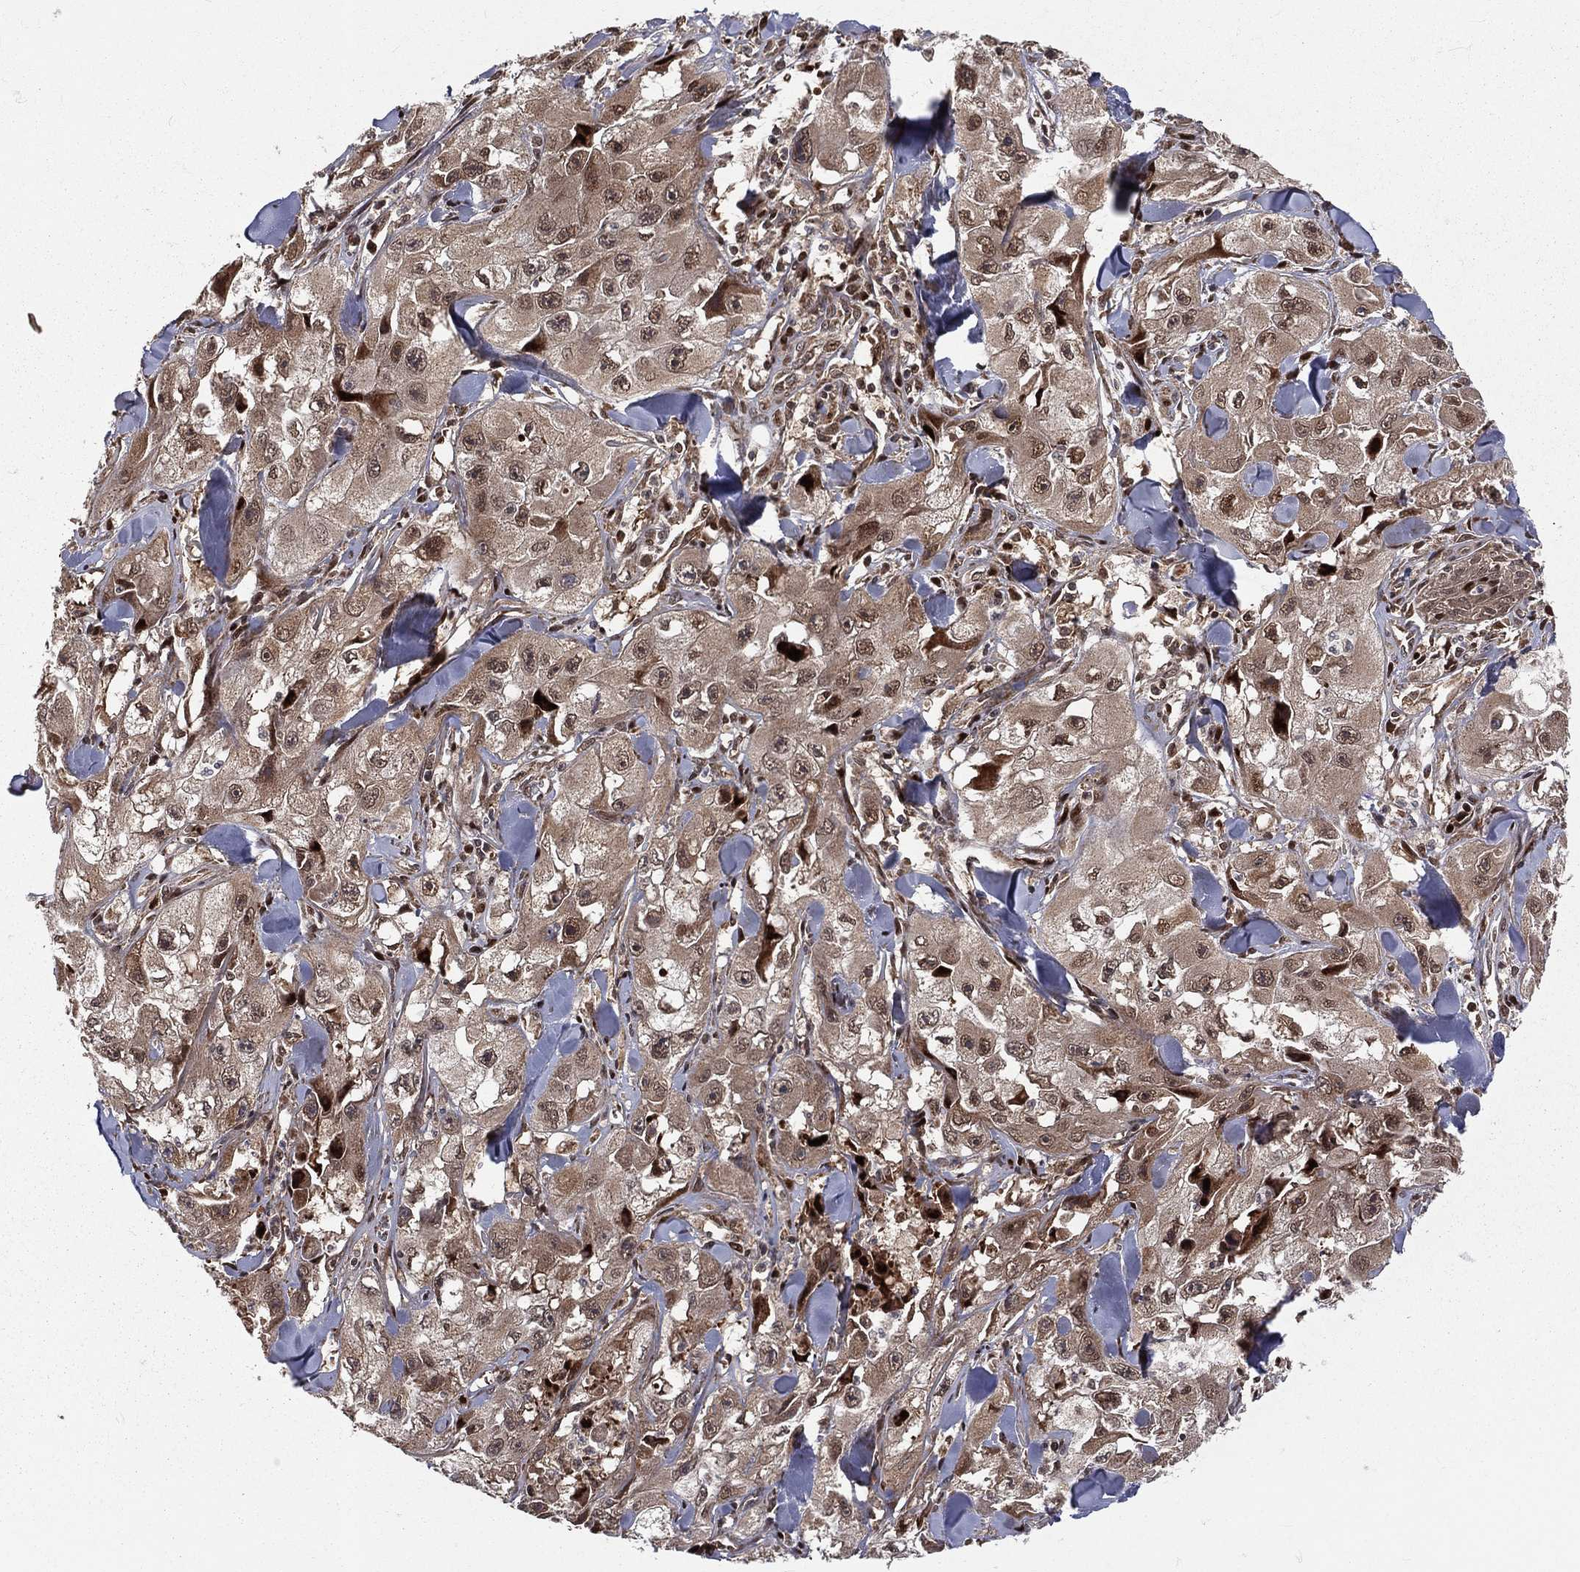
{"staining": {"intensity": "moderate", "quantity": "25%-75%", "location": "cytoplasmic/membranous,nuclear"}, "tissue": "skin cancer", "cell_type": "Tumor cells", "image_type": "cancer", "snomed": [{"axis": "morphology", "description": "Squamous cell carcinoma, NOS"}, {"axis": "topography", "description": "Skin"}, {"axis": "topography", "description": "Subcutis"}], "caption": "Immunohistochemical staining of skin cancer (squamous cell carcinoma) shows medium levels of moderate cytoplasmic/membranous and nuclear staining in approximately 25%-75% of tumor cells.", "gene": "MDM2", "patient": {"sex": "male", "age": 73}}